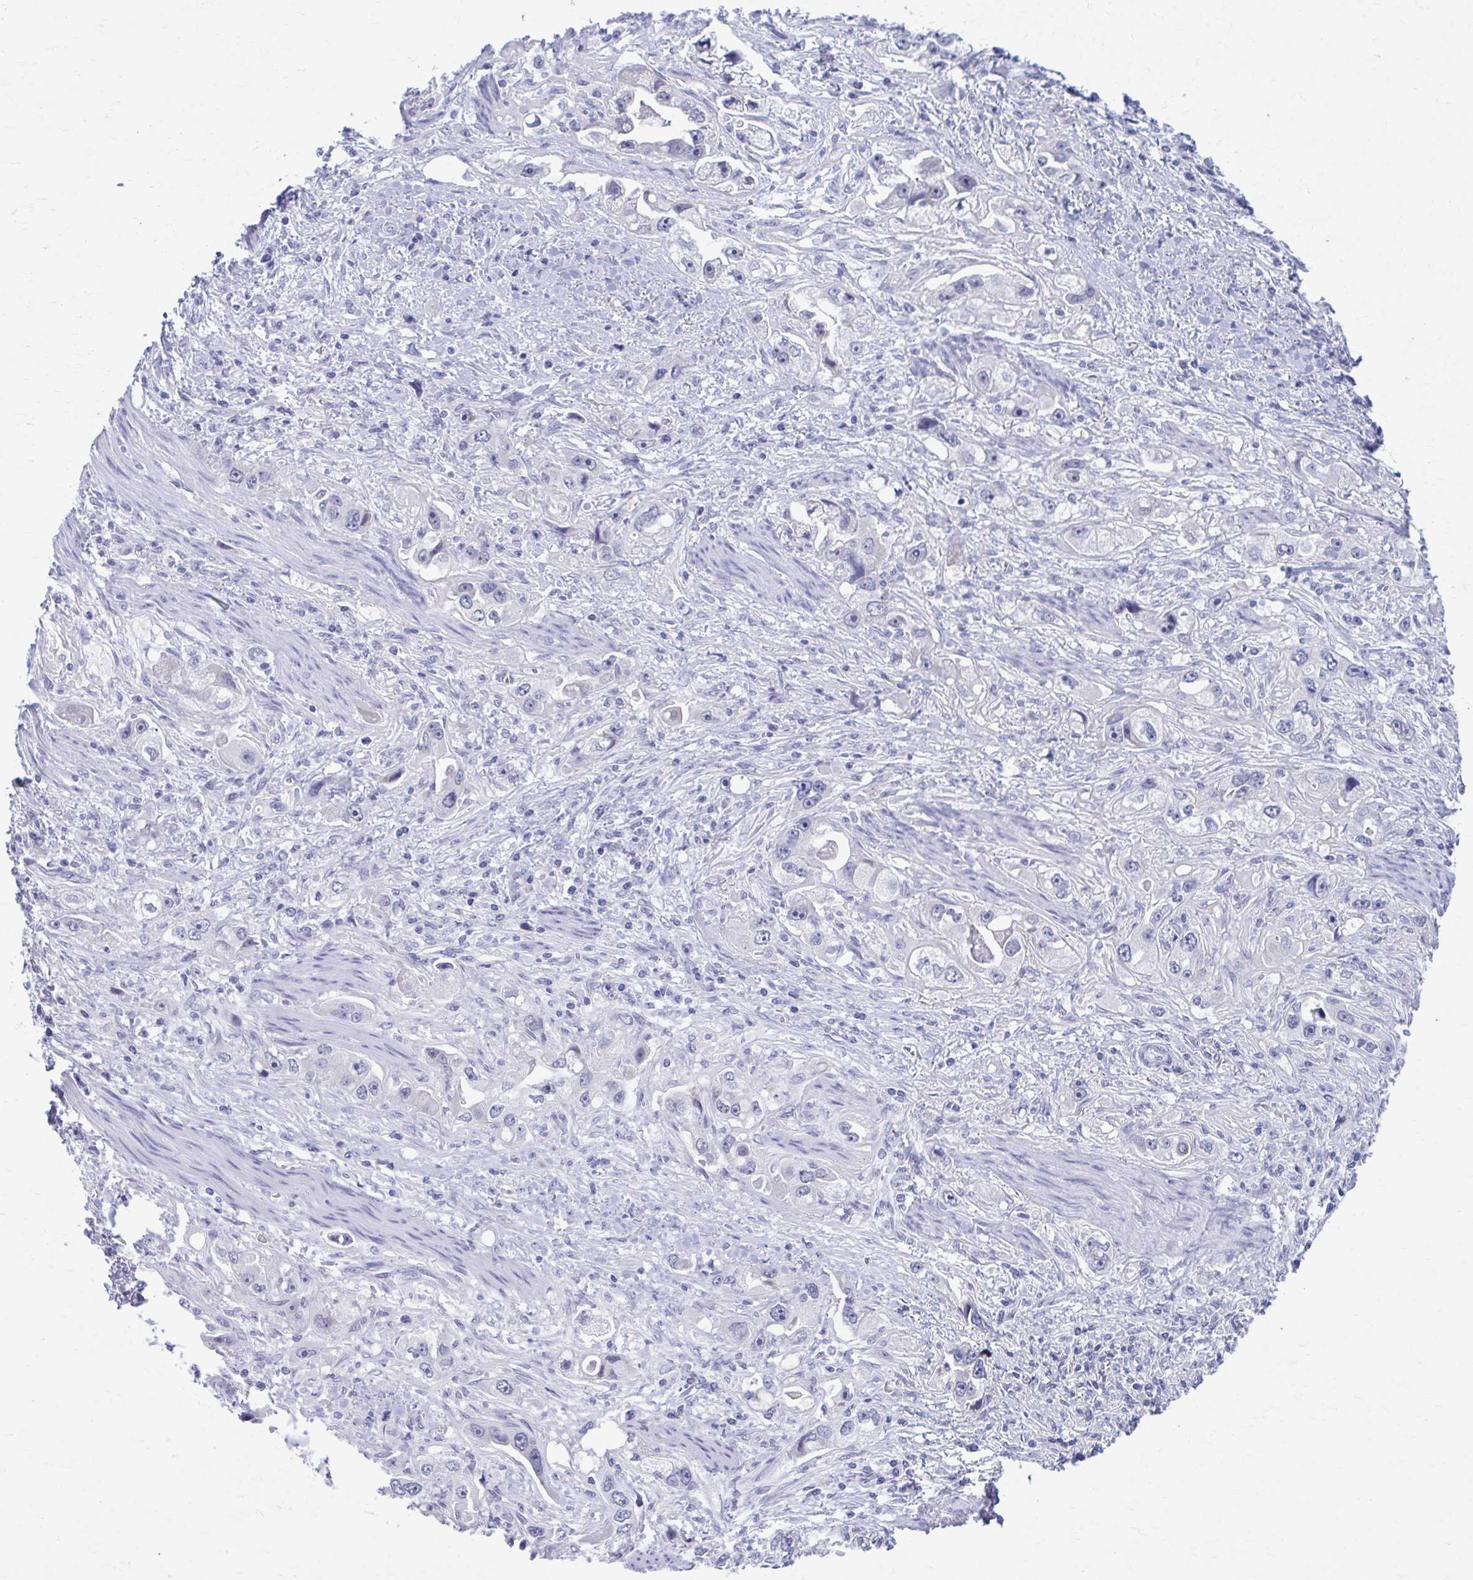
{"staining": {"intensity": "negative", "quantity": "none", "location": "none"}, "tissue": "stomach cancer", "cell_type": "Tumor cells", "image_type": "cancer", "snomed": [{"axis": "morphology", "description": "Adenocarcinoma, NOS"}, {"axis": "topography", "description": "Stomach, lower"}], "caption": "Tumor cells are negative for protein expression in human stomach cancer (adenocarcinoma).", "gene": "CCDC105", "patient": {"sex": "female", "age": 93}}